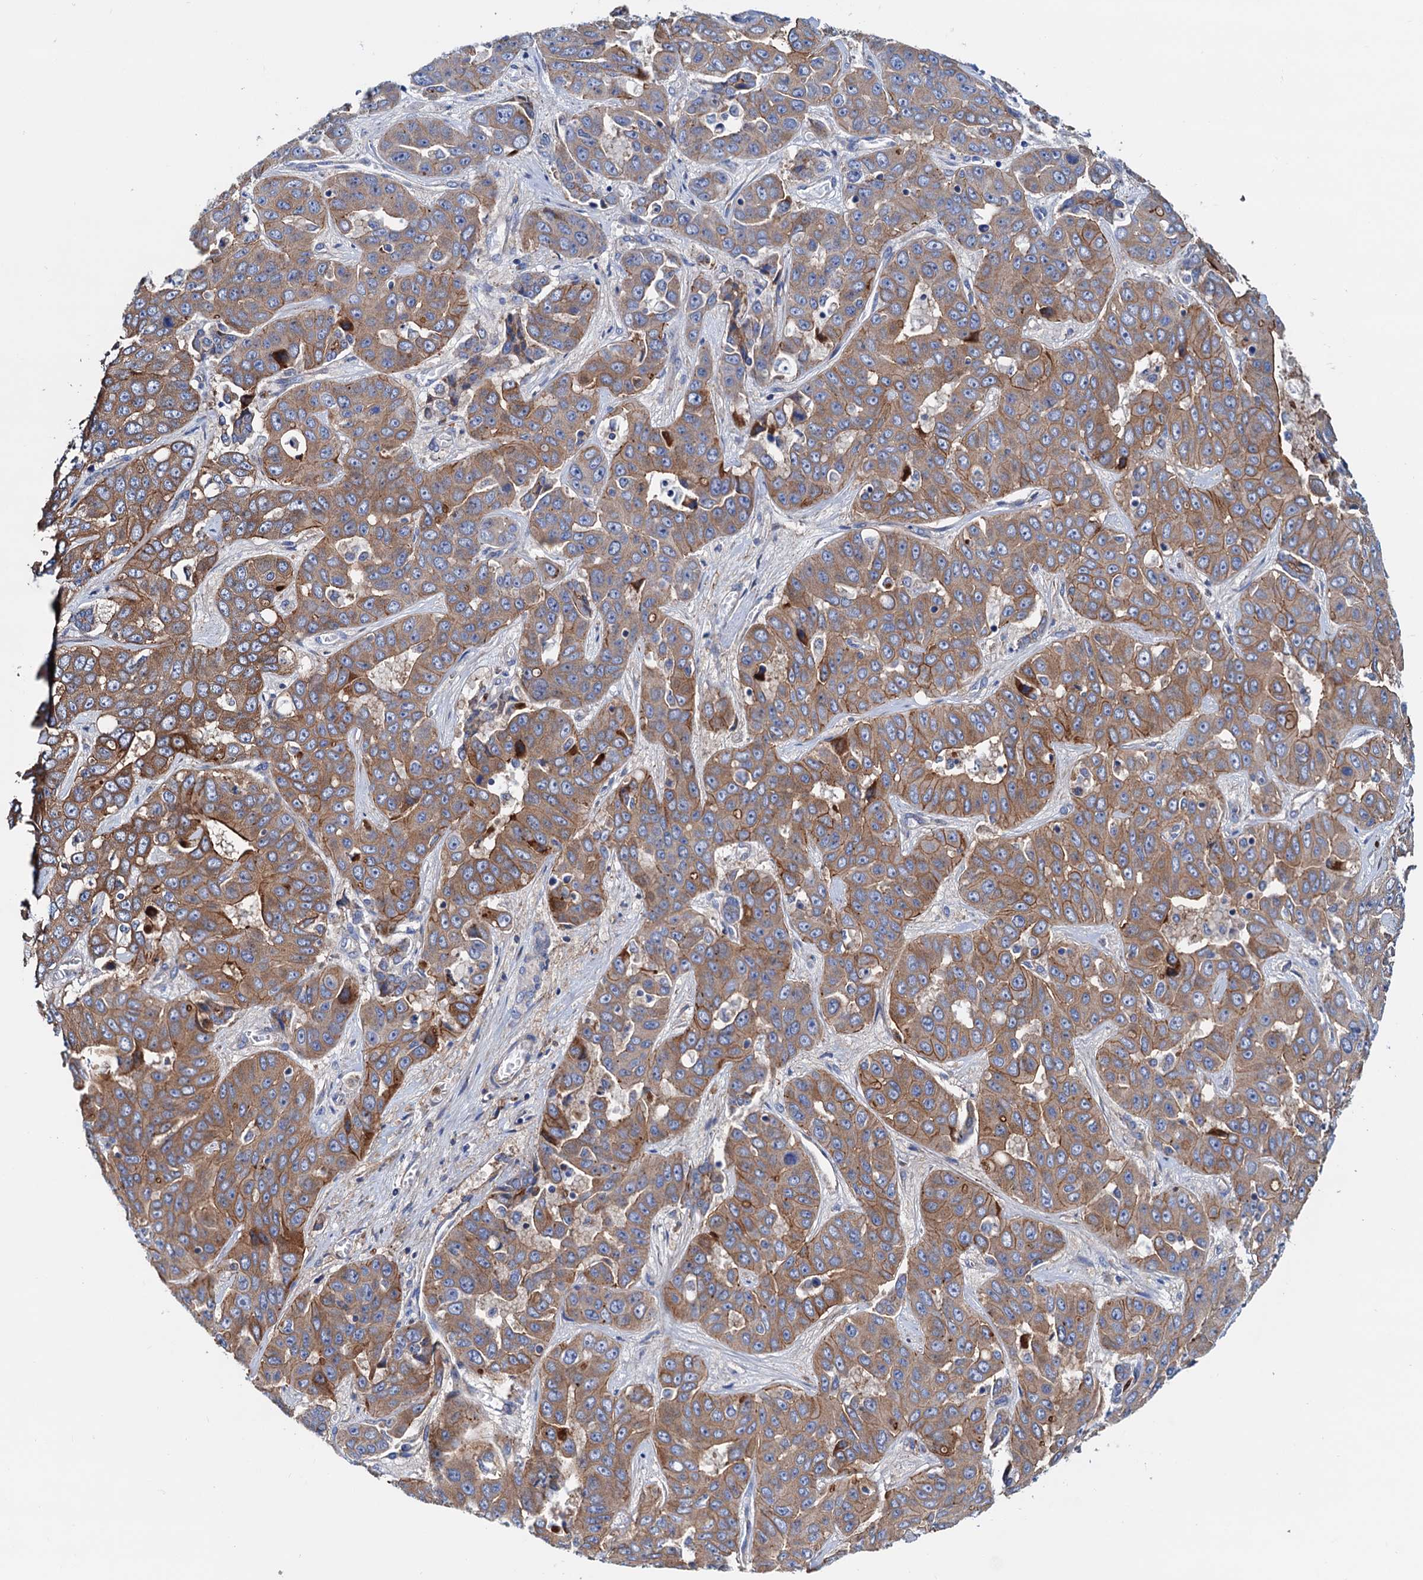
{"staining": {"intensity": "moderate", "quantity": ">75%", "location": "cytoplasmic/membranous"}, "tissue": "liver cancer", "cell_type": "Tumor cells", "image_type": "cancer", "snomed": [{"axis": "morphology", "description": "Cholangiocarcinoma"}, {"axis": "topography", "description": "Liver"}], "caption": "Moderate cytoplasmic/membranous protein positivity is appreciated in approximately >75% of tumor cells in liver cancer (cholangiocarcinoma).", "gene": "RASSF9", "patient": {"sex": "female", "age": 52}}